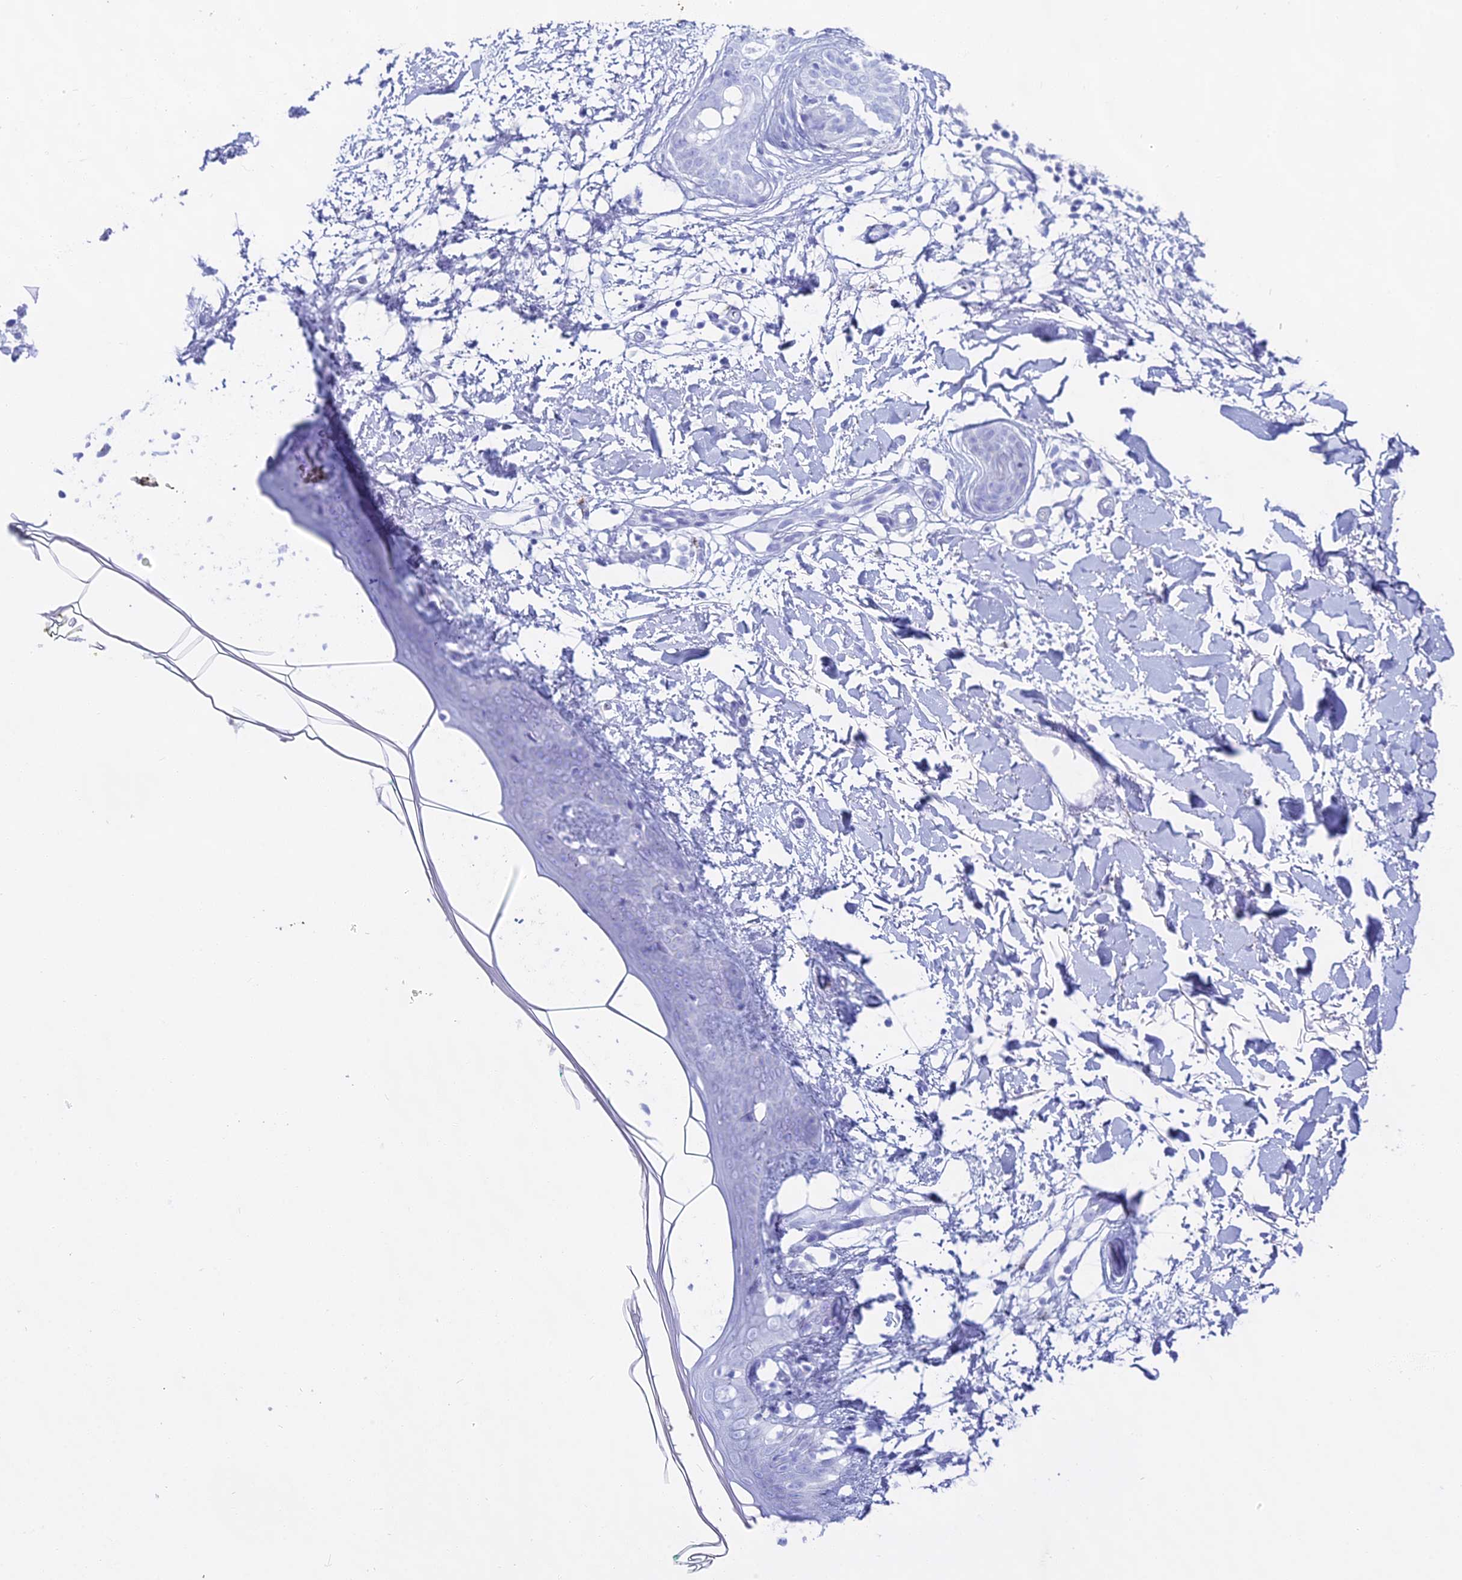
{"staining": {"intensity": "negative", "quantity": "none", "location": "none"}, "tissue": "skin", "cell_type": "Fibroblasts", "image_type": "normal", "snomed": [{"axis": "morphology", "description": "Normal tissue, NOS"}, {"axis": "topography", "description": "Skin"}], "caption": "Immunohistochemistry of normal skin demonstrates no staining in fibroblasts.", "gene": "CGB1", "patient": {"sex": "female", "age": 34}}